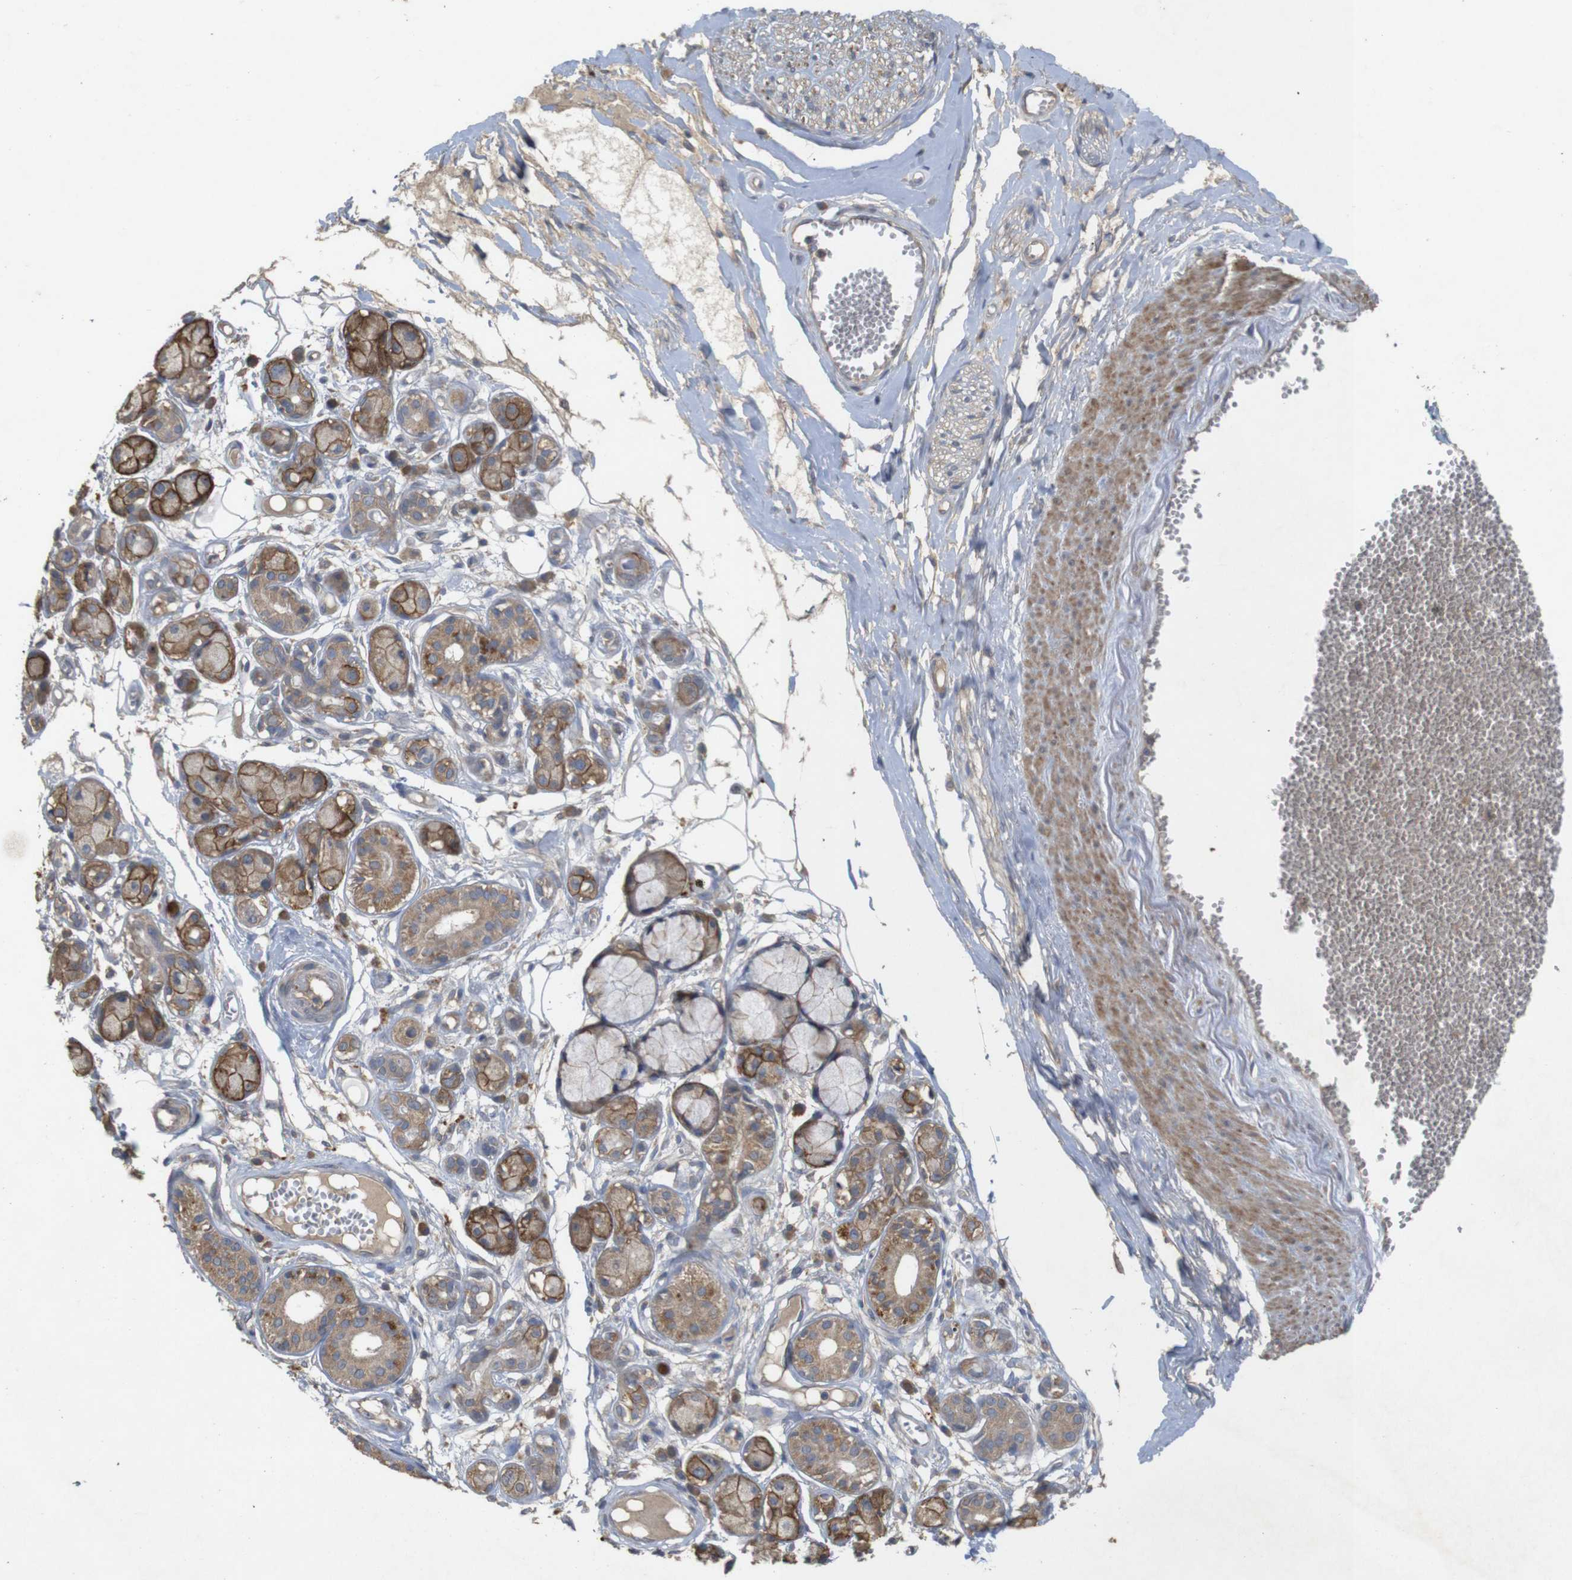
{"staining": {"intensity": "negative", "quantity": "none", "location": "none"}, "tissue": "adipose tissue", "cell_type": "Adipocytes", "image_type": "normal", "snomed": [{"axis": "morphology", "description": "Normal tissue, NOS"}, {"axis": "morphology", "description": "Inflammation, NOS"}, {"axis": "topography", "description": "Salivary gland"}, {"axis": "topography", "description": "Peripheral nerve tissue"}], "caption": "This is a histopathology image of IHC staining of unremarkable adipose tissue, which shows no staining in adipocytes.", "gene": "KCNS3", "patient": {"sex": "female", "age": 75}}